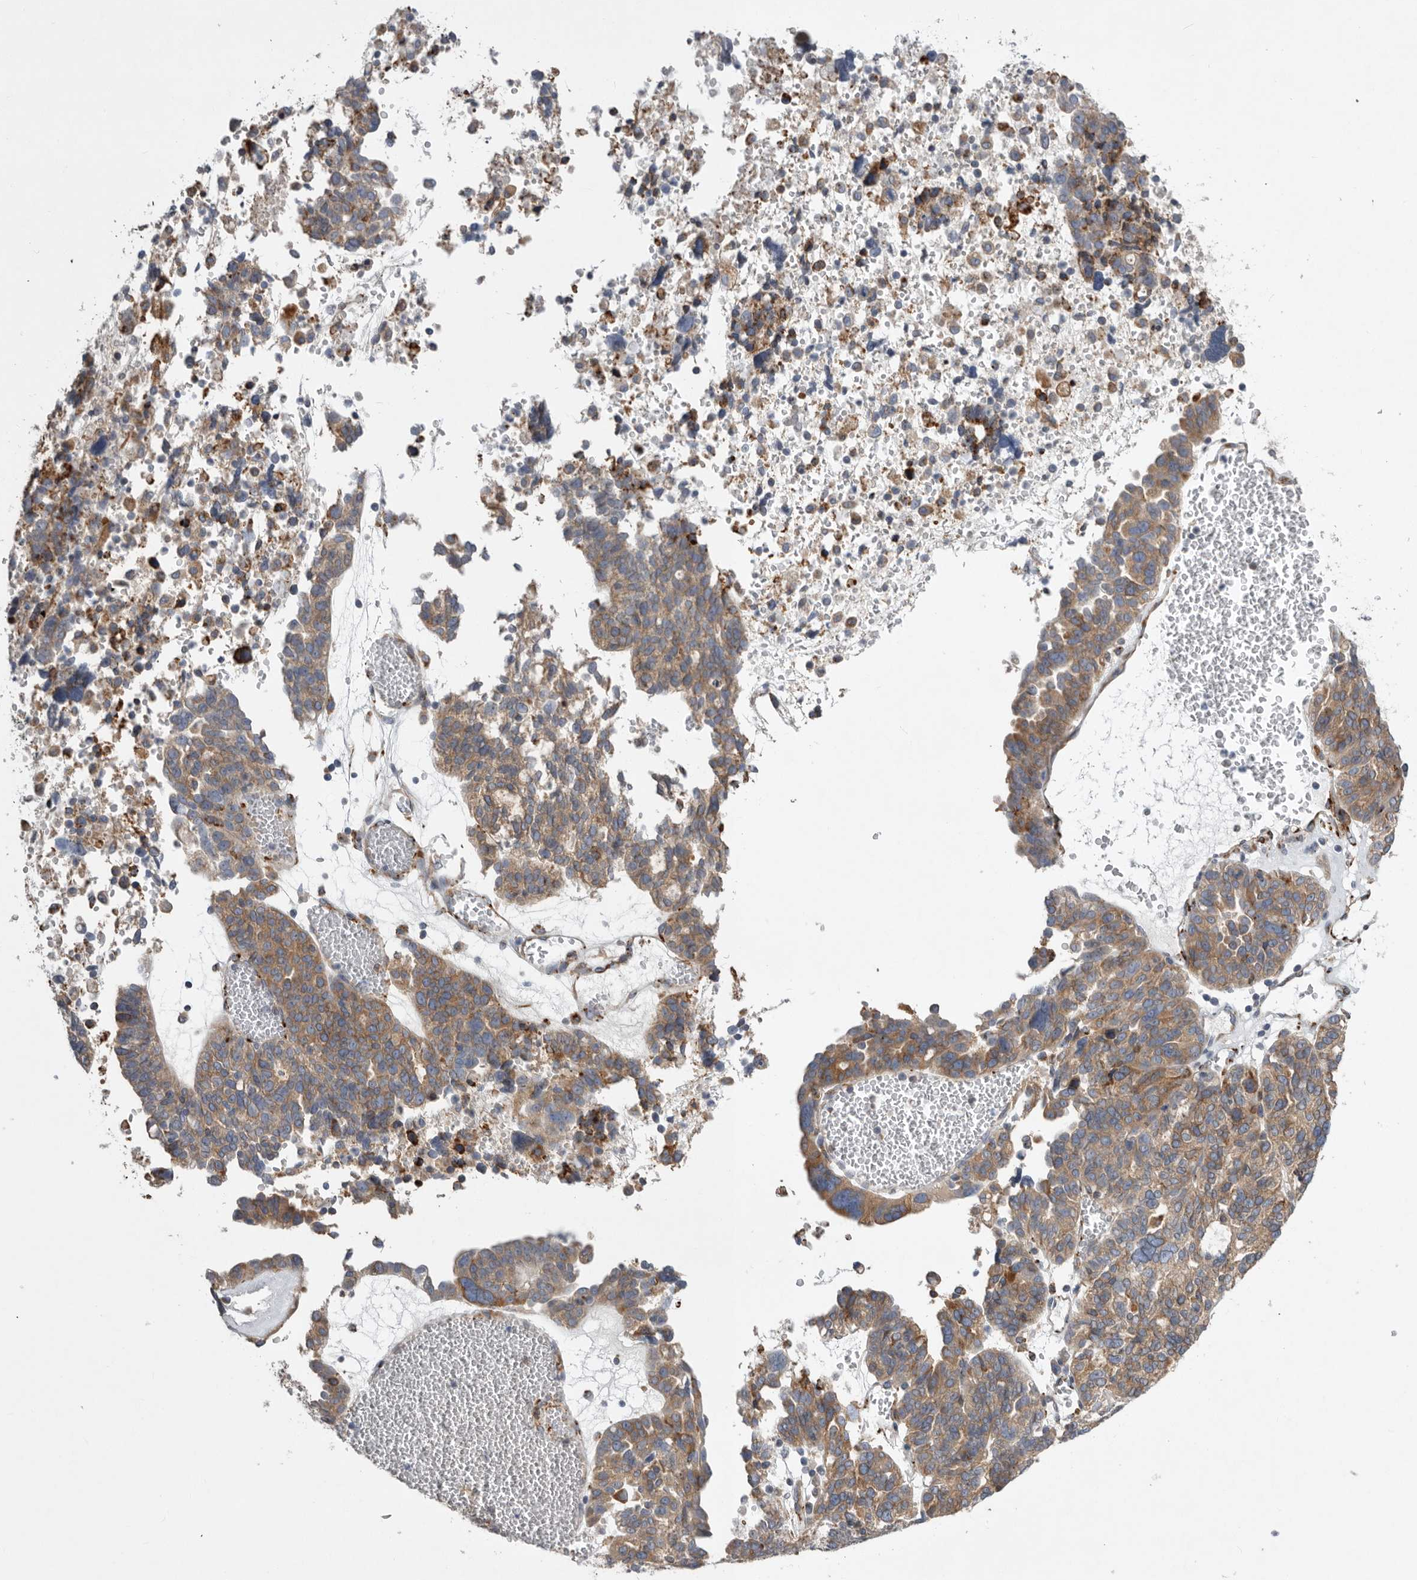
{"staining": {"intensity": "moderate", "quantity": ">75%", "location": "cytoplasmic/membranous"}, "tissue": "ovarian cancer", "cell_type": "Tumor cells", "image_type": "cancer", "snomed": [{"axis": "morphology", "description": "Cystadenocarcinoma, serous, NOS"}, {"axis": "topography", "description": "Ovary"}], "caption": "Ovarian cancer was stained to show a protein in brown. There is medium levels of moderate cytoplasmic/membranous staining in approximately >75% of tumor cells.", "gene": "GANAB", "patient": {"sex": "female", "age": 59}}